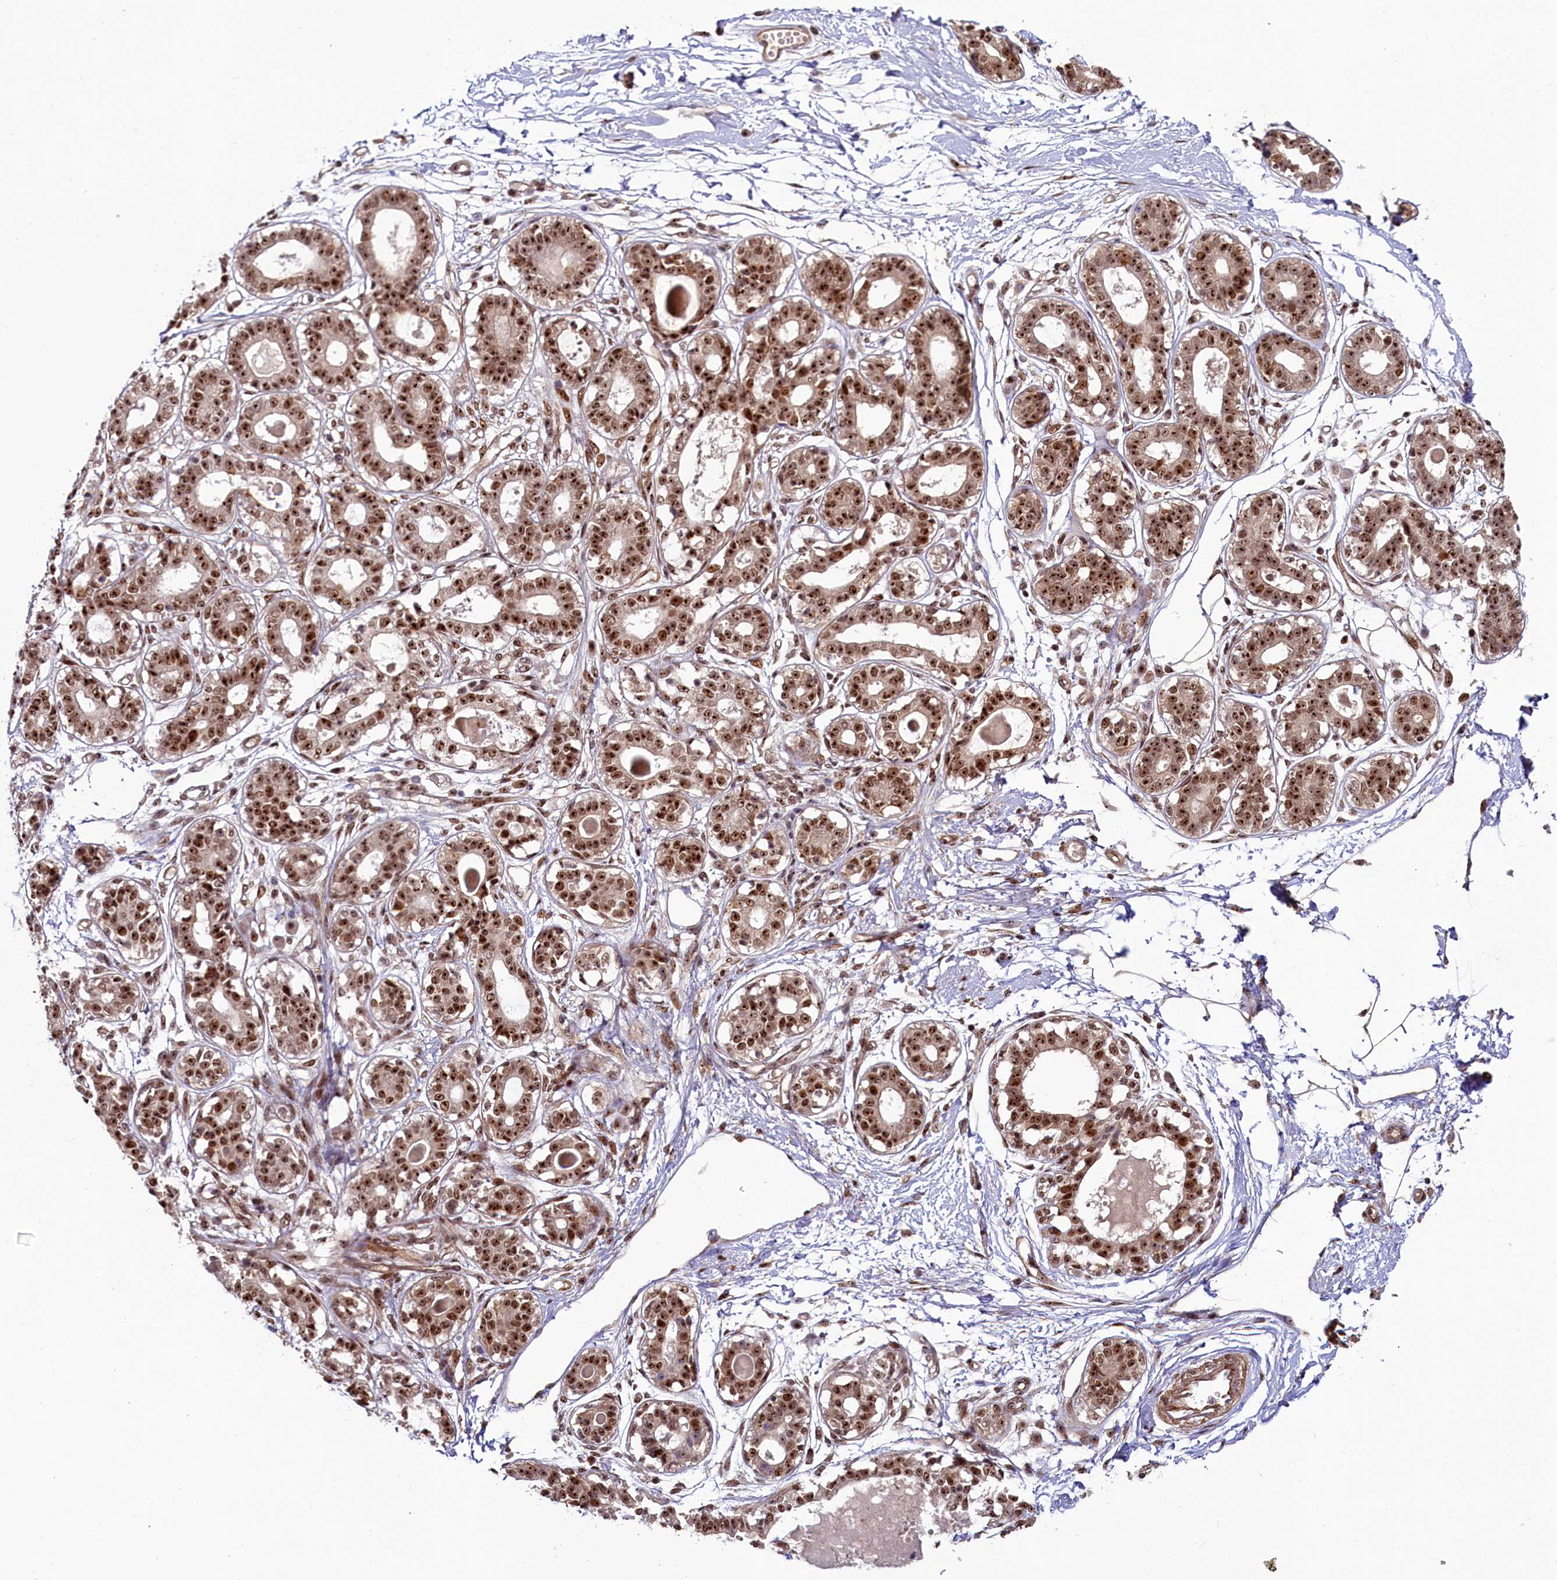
{"staining": {"intensity": "moderate", "quantity": ">75%", "location": "nuclear"}, "tissue": "breast", "cell_type": "Adipocytes", "image_type": "normal", "snomed": [{"axis": "morphology", "description": "Normal tissue, NOS"}, {"axis": "topography", "description": "Breast"}], "caption": "Immunohistochemical staining of benign breast reveals medium levels of moderate nuclear staining in about >75% of adipocytes. Using DAB (3,3'-diaminobenzidine) (brown) and hematoxylin (blue) stains, captured at high magnification using brightfield microscopy.", "gene": "TCOF1", "patient": {"sex": "female", "age": 45}}